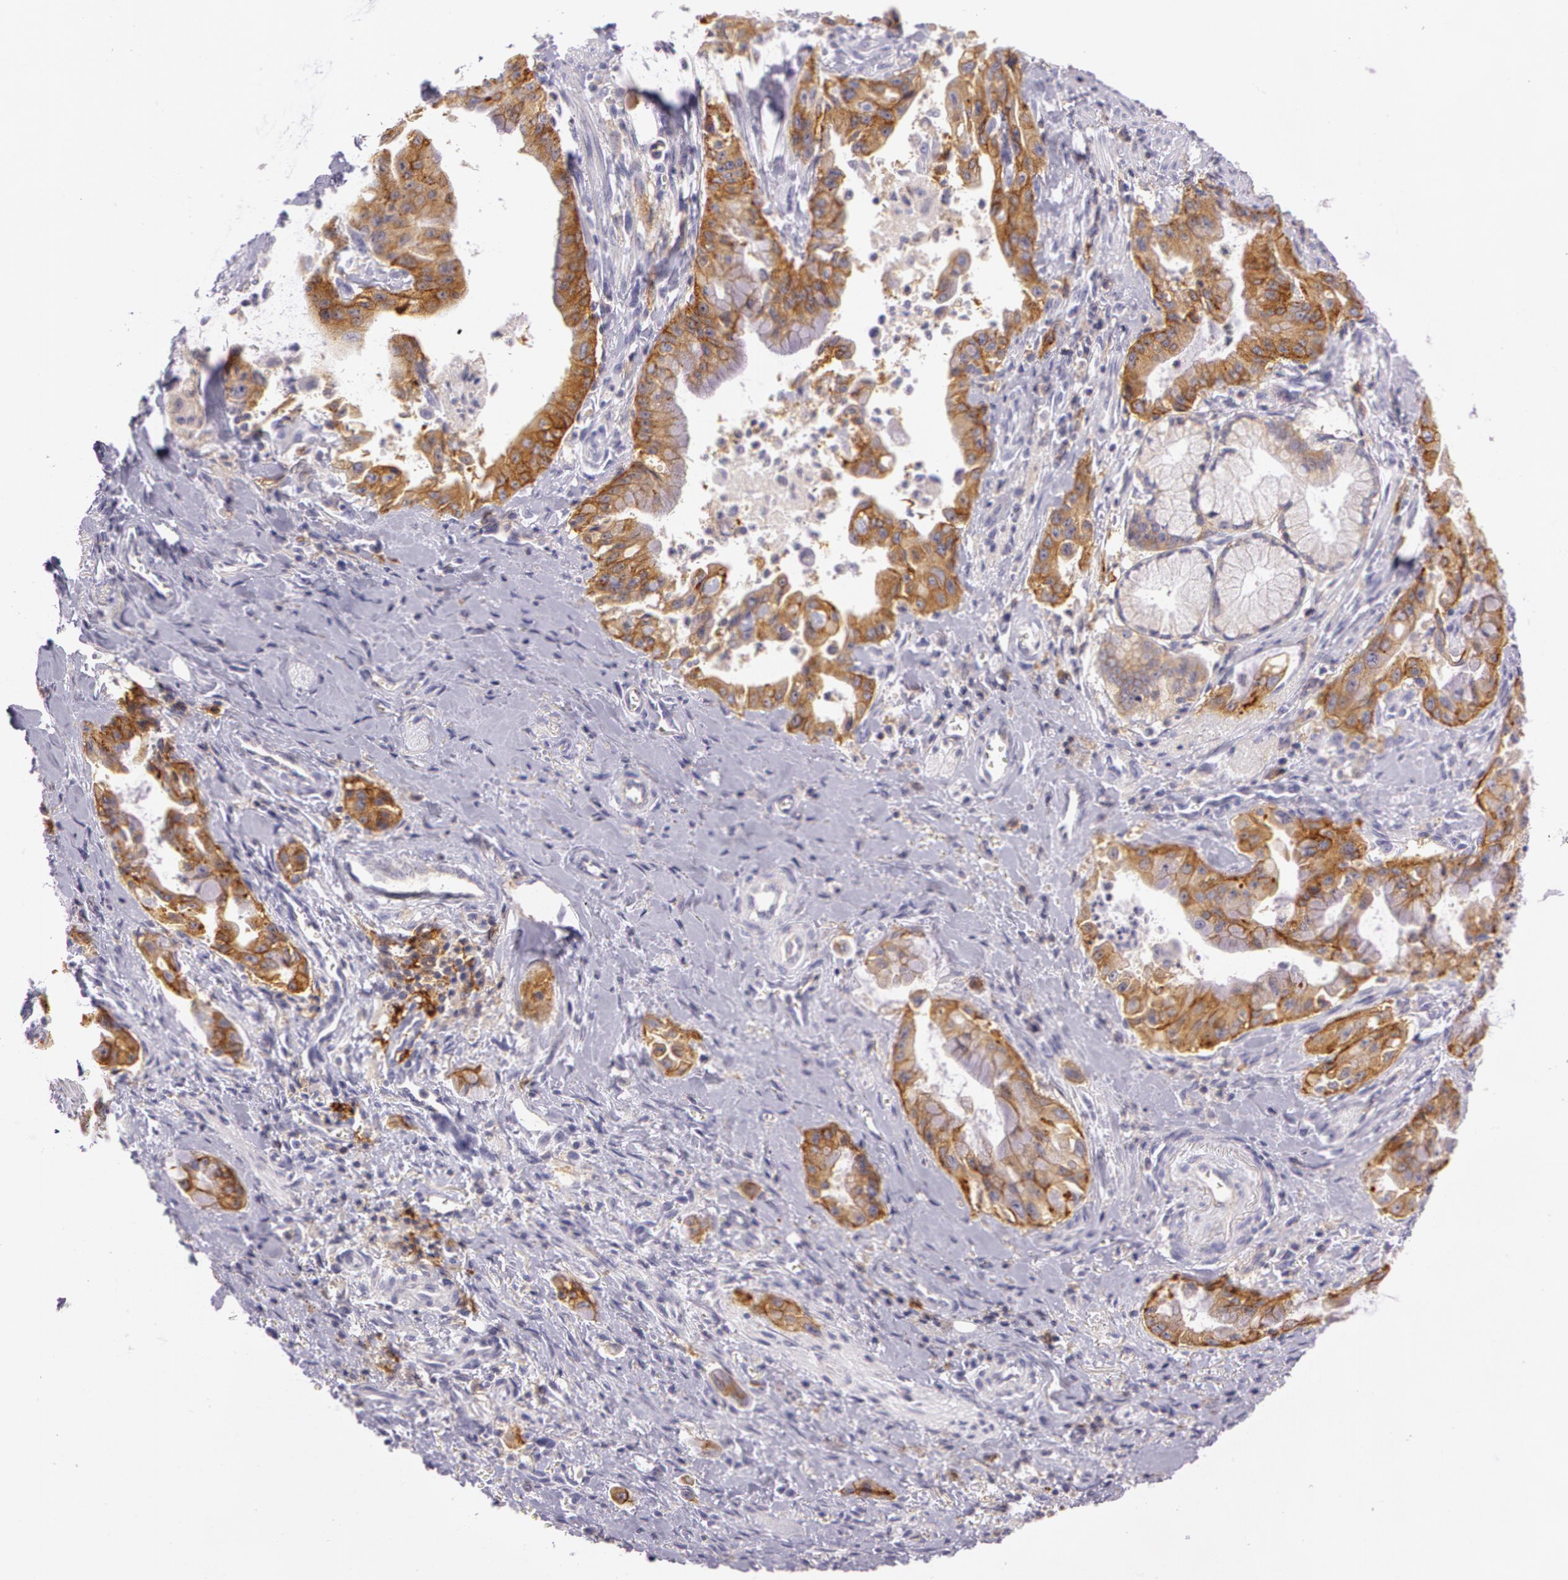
{"staining": {"intensity": "moderate", "quantity": ">75%", "location": "cytoplasmic/membranous"}, "tissue": "pancreatic cancer", "cell_type": "Tumor cells", "image_type": "cancer", "snomed": [{"axis": "morphology", "description": "Adenocarcinoma, NOS"}, {"axis": "topography", "description": "Pancreas"}], "caption": "Pancreatic adenocarcinoma was stained to show a protein in brown. There is medium levels of moderate cytoplasmic/membranous positivity in approximately >75% of tumor cells.", "gene": "LY75", "patient": {"sex": "male", "age": 59}}